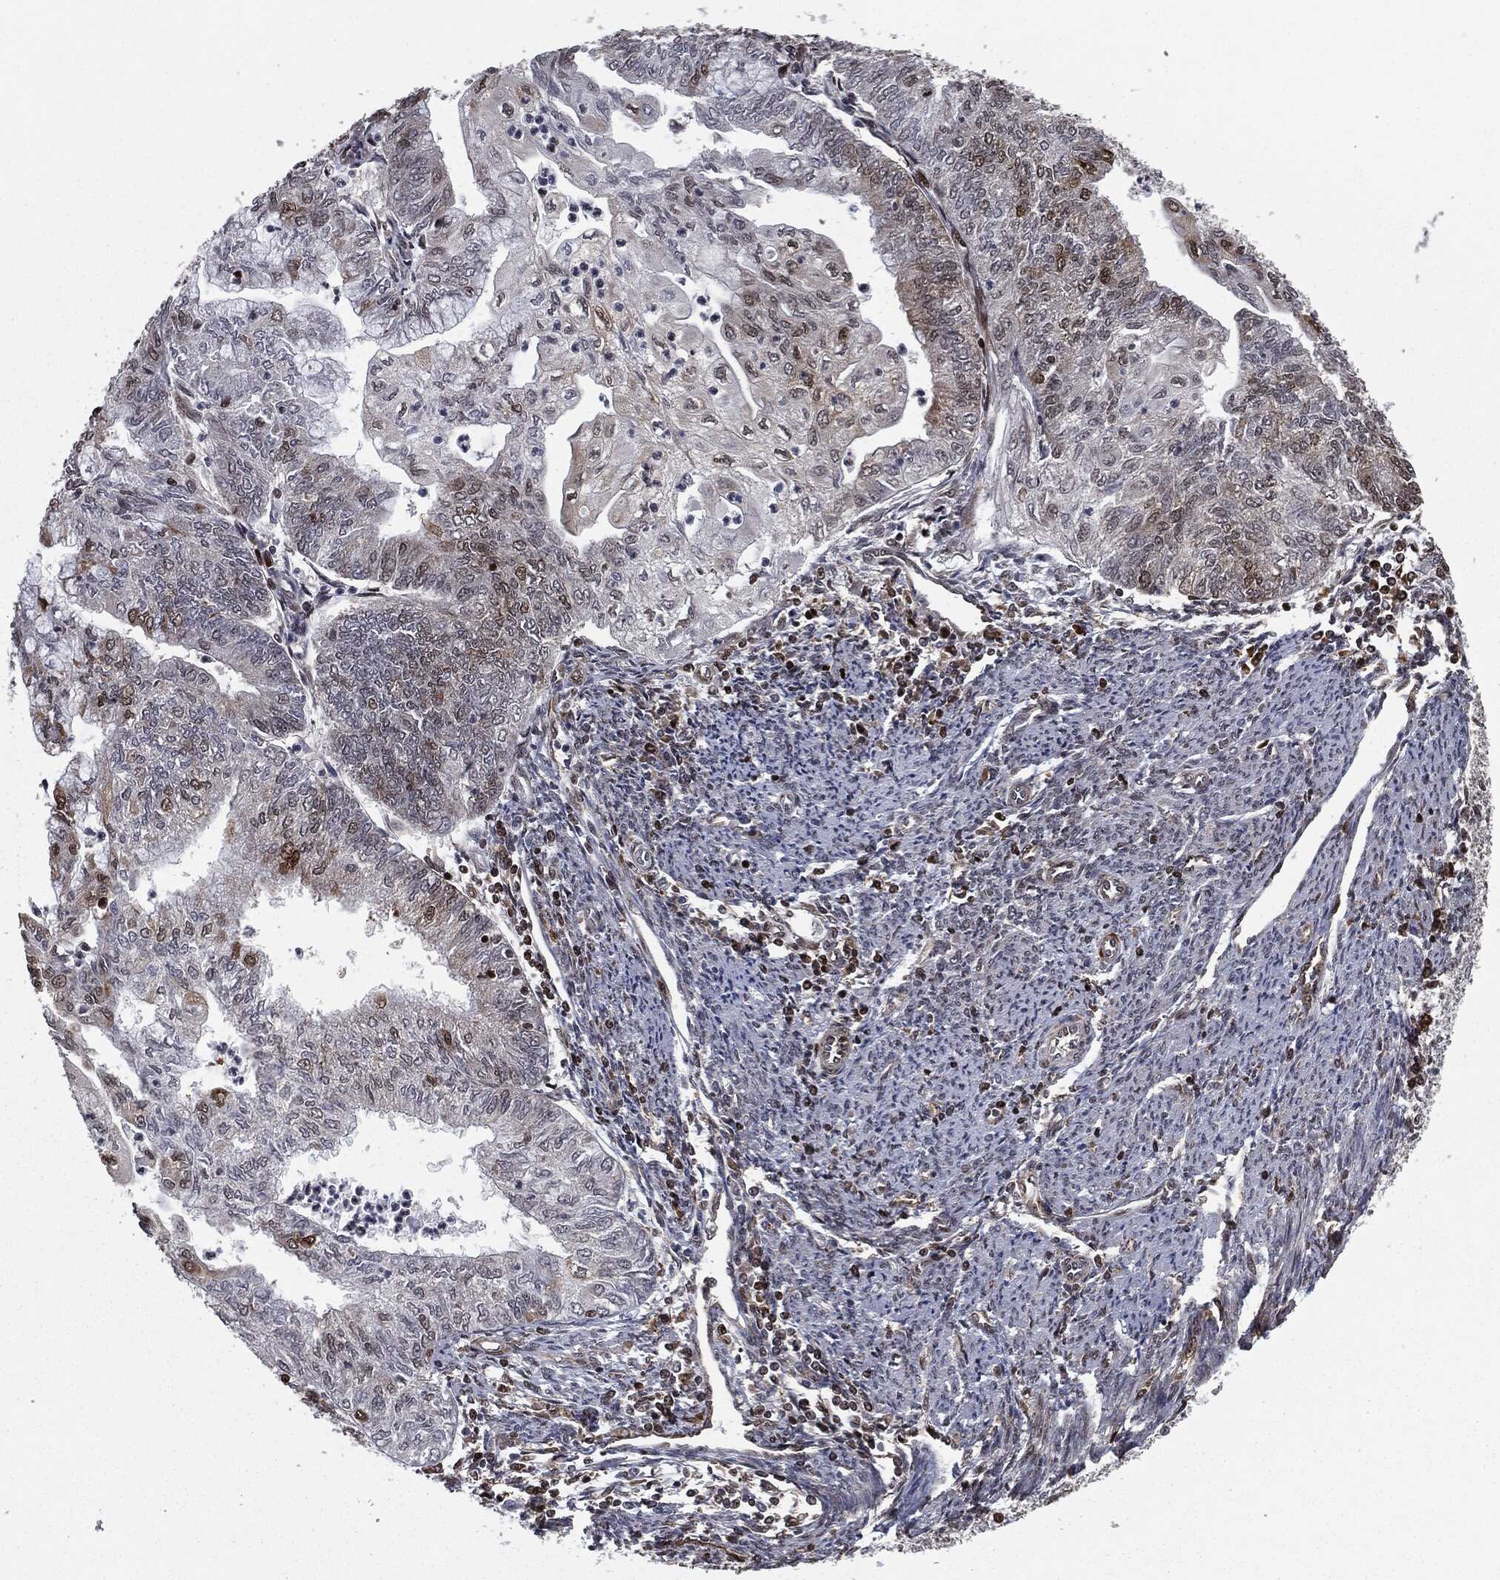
{"staining": {"intensity": "moderate", "quantity": "<25%", "location": "nuclear"}, "tissue": "endometrial cancer", "cell_type": "Tumor cells", "image_type": "cancer", "snomed": [{"axis": "morphology", "description": "Adenocarcinoma, NOS"}, {"axis": "topography", "description": "Endometrium"}], "caption": "This micrograph shows endometrial cancer (adenocarcinoma) stained with immunohistochemistry to label a protein in brown. The nuclear of tumor cells show moderate positivity for the protein. Nuclei are counter-stained blue.", "gene": "CHCHD2", "patient": {"sex": "female", "age": 59}}